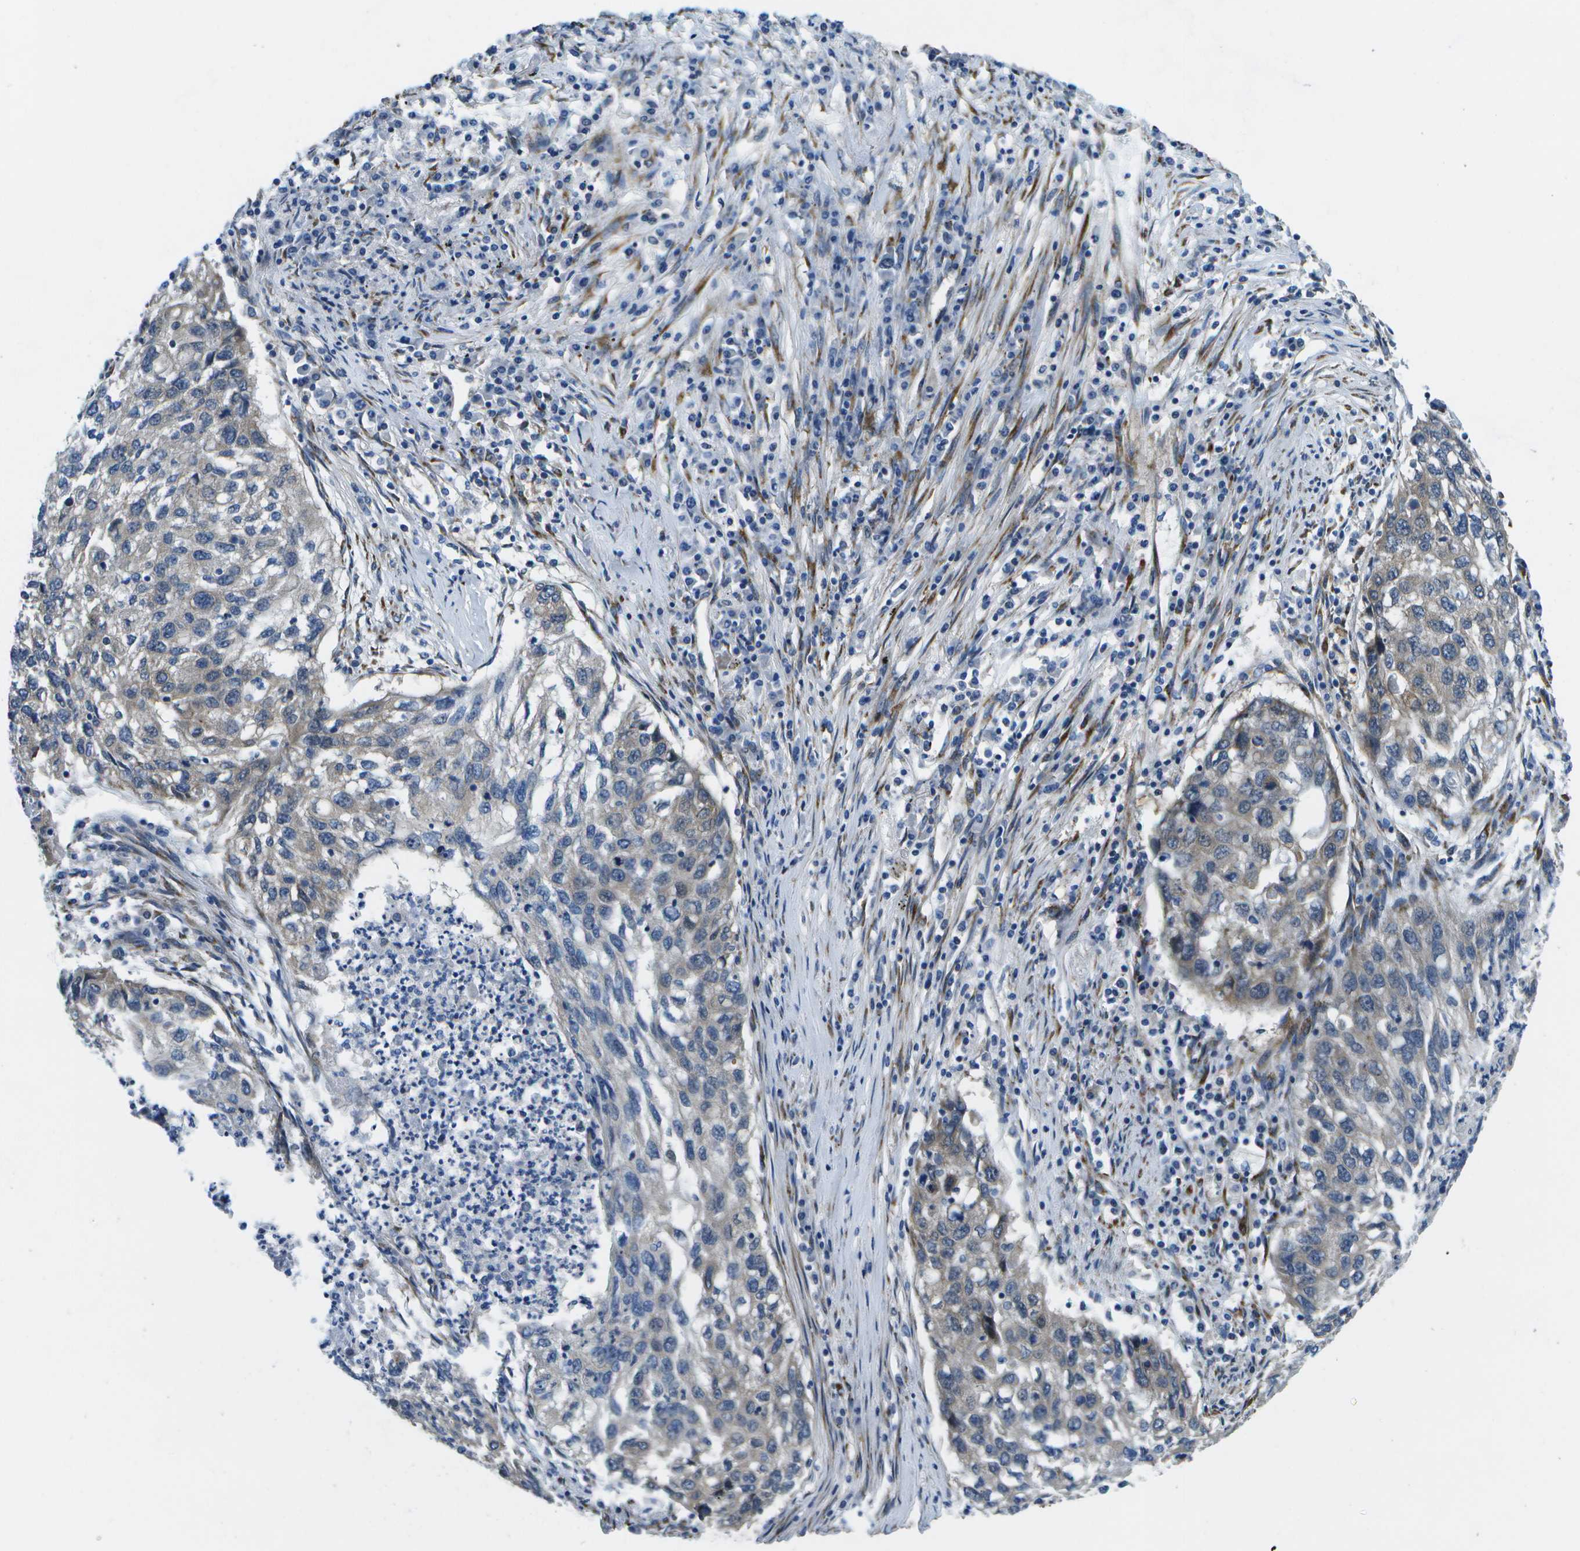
{"staining": {"intensity": "weak", "quantity": "<25%", "location": "cytoplasmic/membranous"}, "tissue": "lung cancer", "cell_type": "Tumor cells", "image_type": "cancer", "snomed": [{"axis": "morphology", "description": "Squamous cell carcinoma, NOS"}, {"axis": "topography", "description": "Lung"}], "caption": "Tumor cells show no significant protein staining in squamous cell carcinoma (lung).", "gene": "P3H1", "patient": {"sex": "female", "age": 63}}